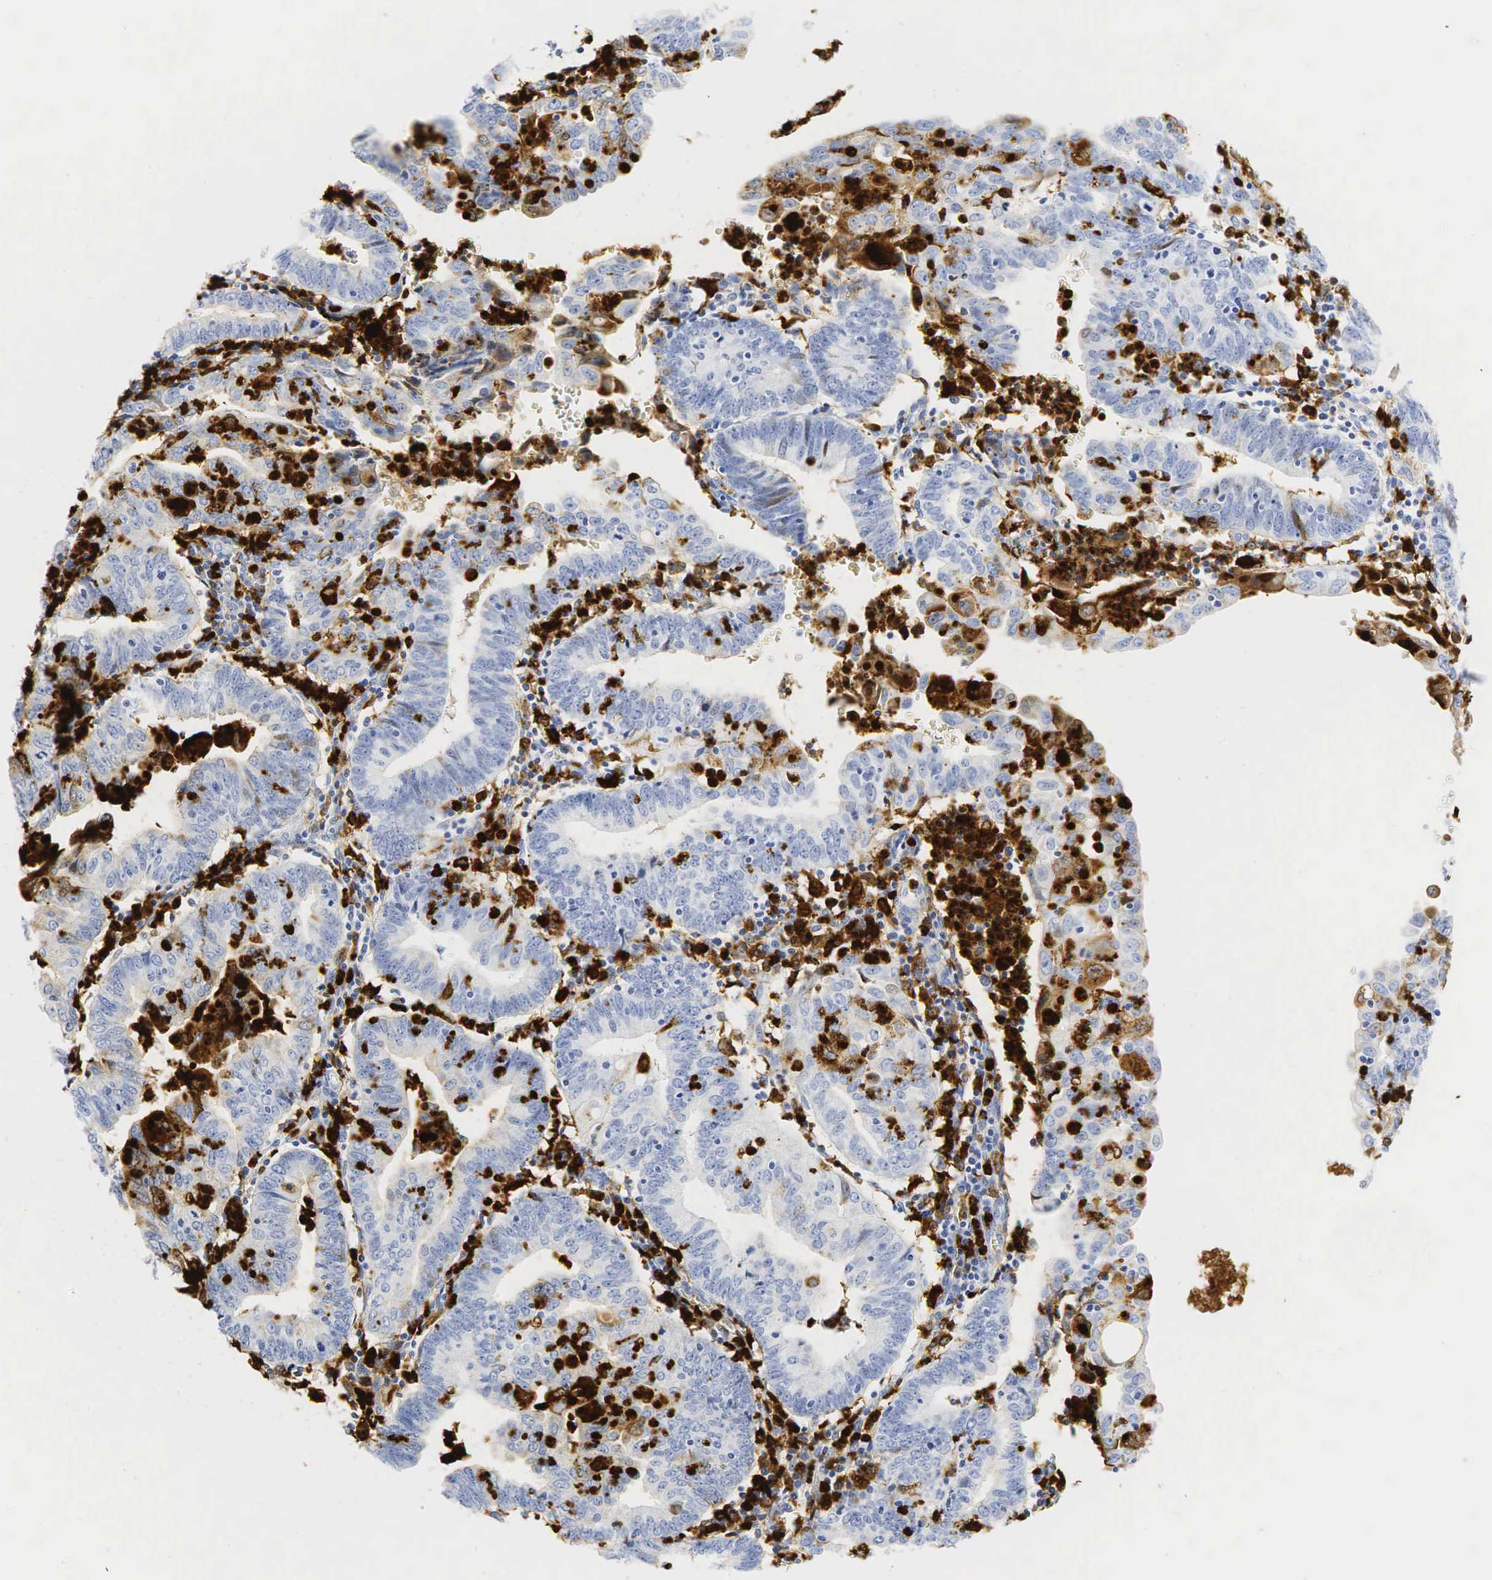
{"staining": {"intensity": "weak", "quantity": "<25%", "location": "cytoplasmic/membranous"}, "tissue": "endometrial cancer", "cell_type": "Tumor cells", "image_type": "cancer", "snomed": [{"axis": "morphology", "description": "Adenocarcinoma, NOS"}, {"axis": "topography", "description": "Endometrium"}], "caption": "IHC micrograph of neoplastic tissue: human adenocarcinoma (endometrial) stained with DAB displays no significant protein positivity in tumor cells.", "gene": "LYZ", "patient": {"sex": "female", "age": 60}}